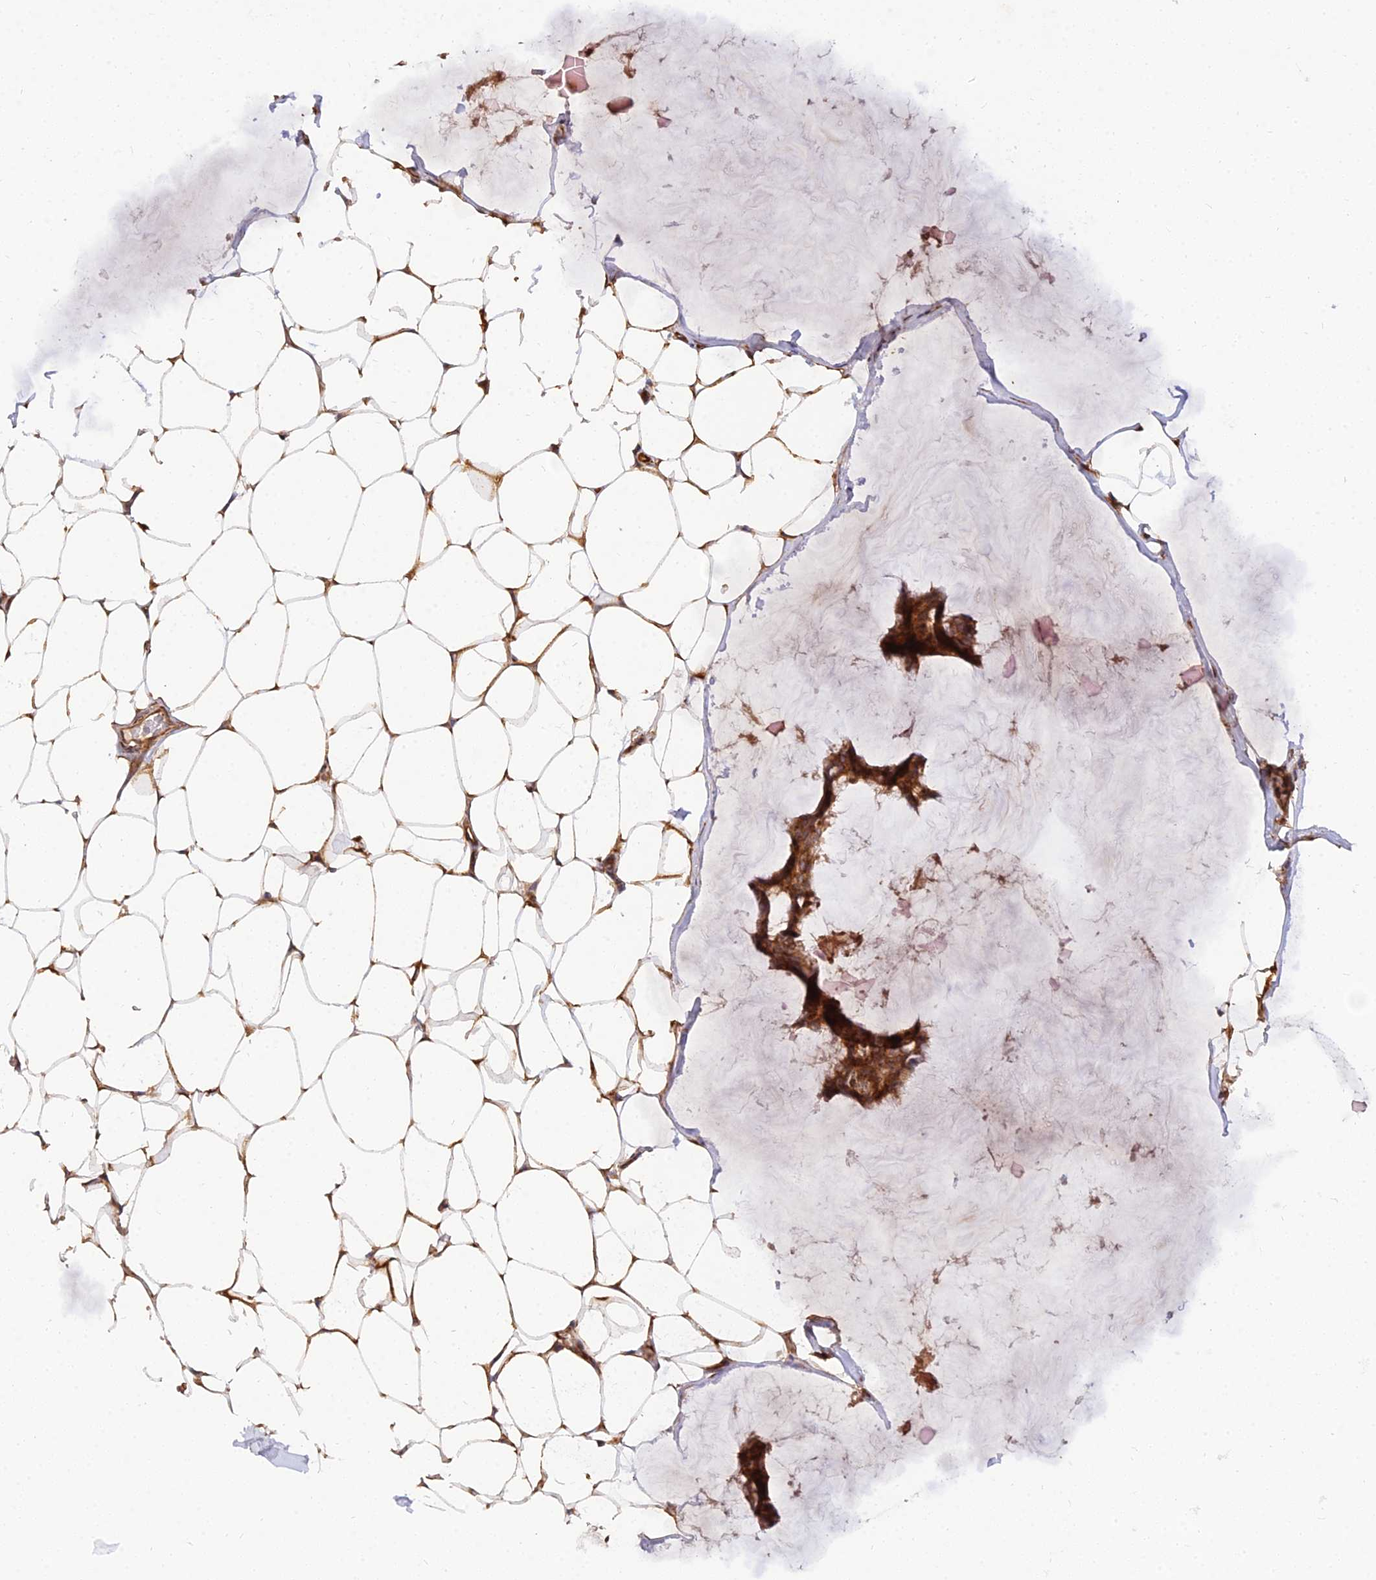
{"staining": {"intensity": "strong", "quantity": ">75%", "location": "cytoplasmic/membranous"}, "tissue": "breast cancer", "cell_type": "Tumor cells", "image_type": "cancer", "snomed": [{"axis": "morphology", "description": "Duct carcinoma"}, {"axis": "topography", "description": "Breast"}], "caption": "IHC (DAB) staining of breast cancer (intraductal carcinoma) reveals strong cytoplasmic/membranous protein expression in approximately >75% of tumor cells.", "gene": "ARL8B", "patient": {"sex": "female", "age": 93}}